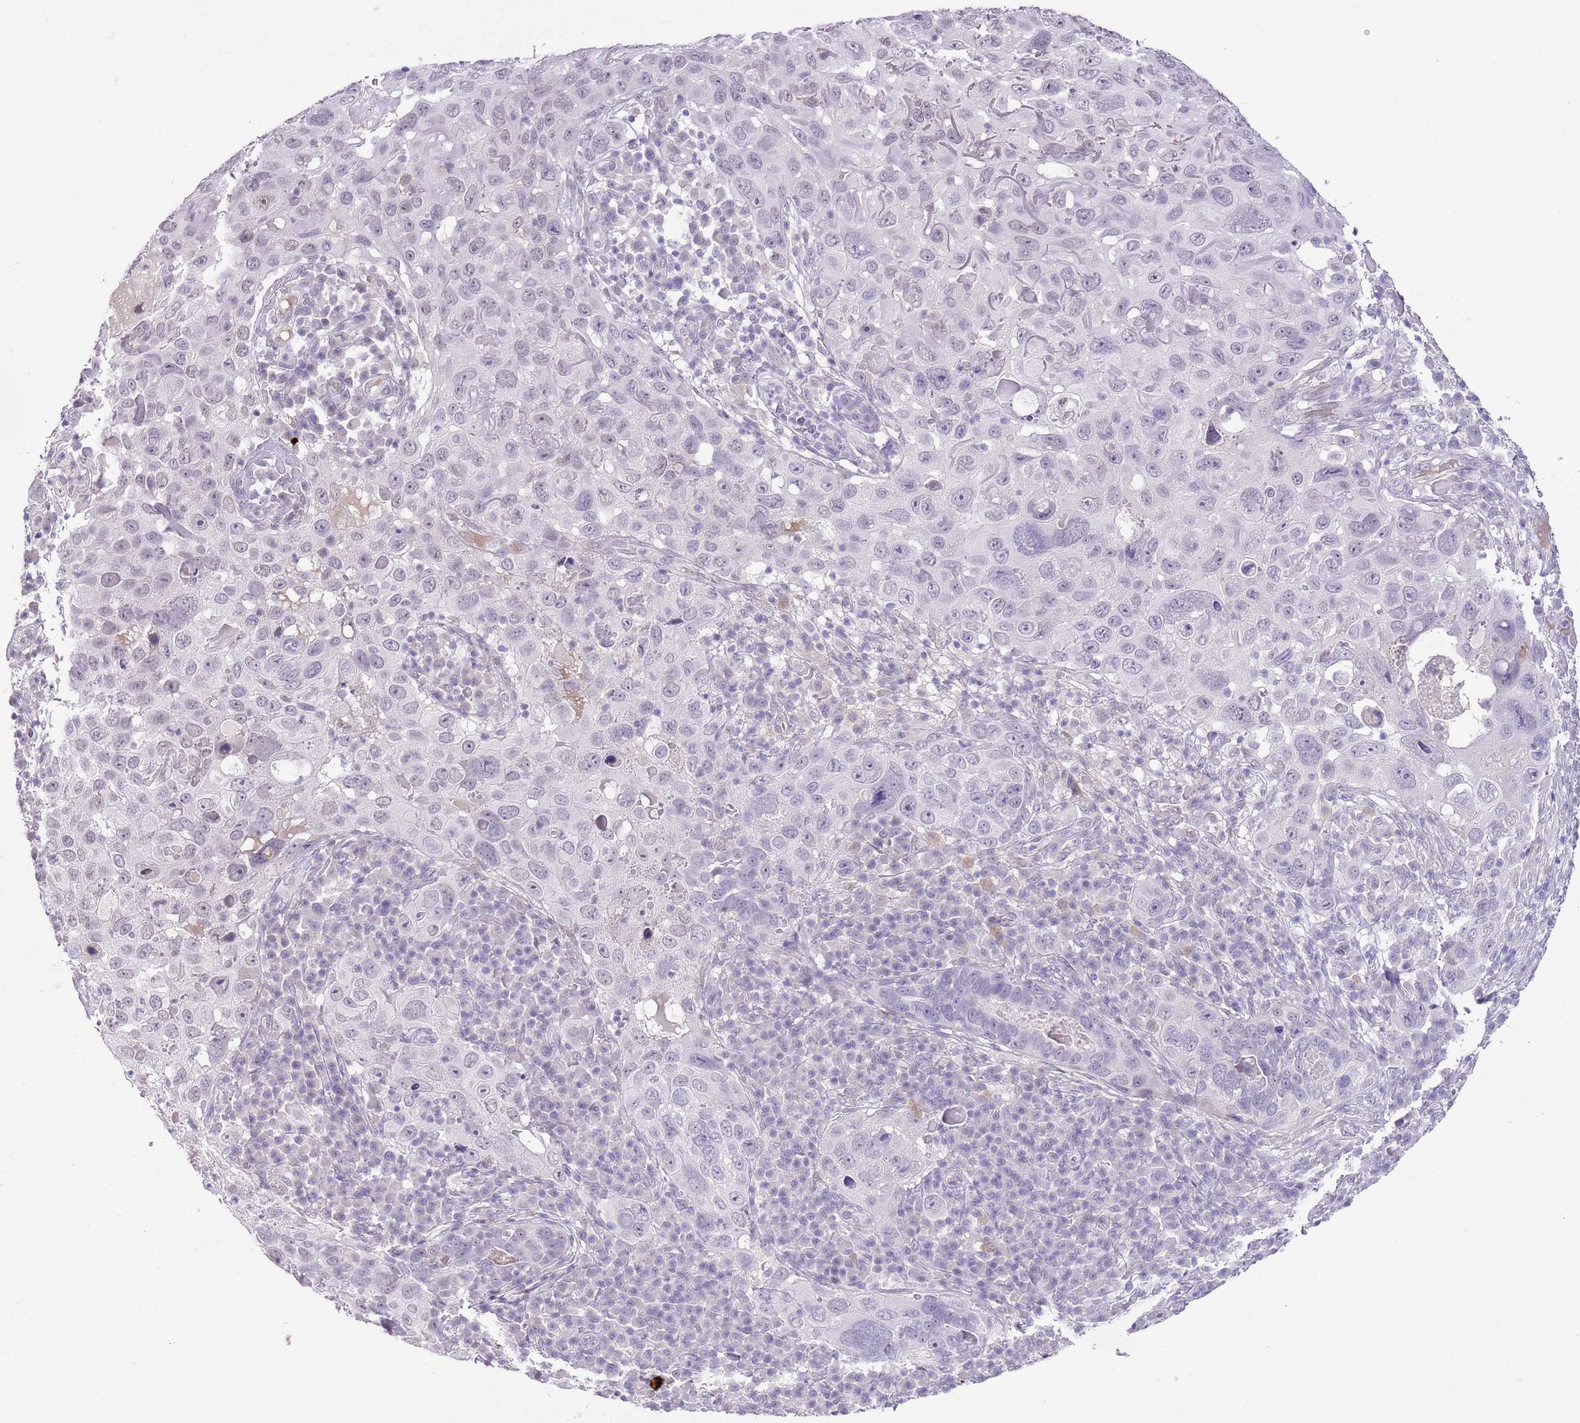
{"staining": {"intensity": "negative", "quantity": "none", "location": "none"}, "tissue": "skin cancer", "cell_type": "Tumor cells", "image_type": "cancer", "snomed": [{"axis": "morphology", "description": "Squamous cell carcinoma in situ, NOS"}, {"axis": "morphology", "description": "Squamous cell carcinoma, NOS"}, {"axis": "topography", "description": "Skin"}], "caption": "Immunohistochemistry (IHC) of skin cancer (squamous cell carcinoma in situ) shows no staining in tumor cells. (IHC, brightfield microscopy, high magnification).", "gene": "MIDN", "patient": {"sex": "male", "age": 93}}